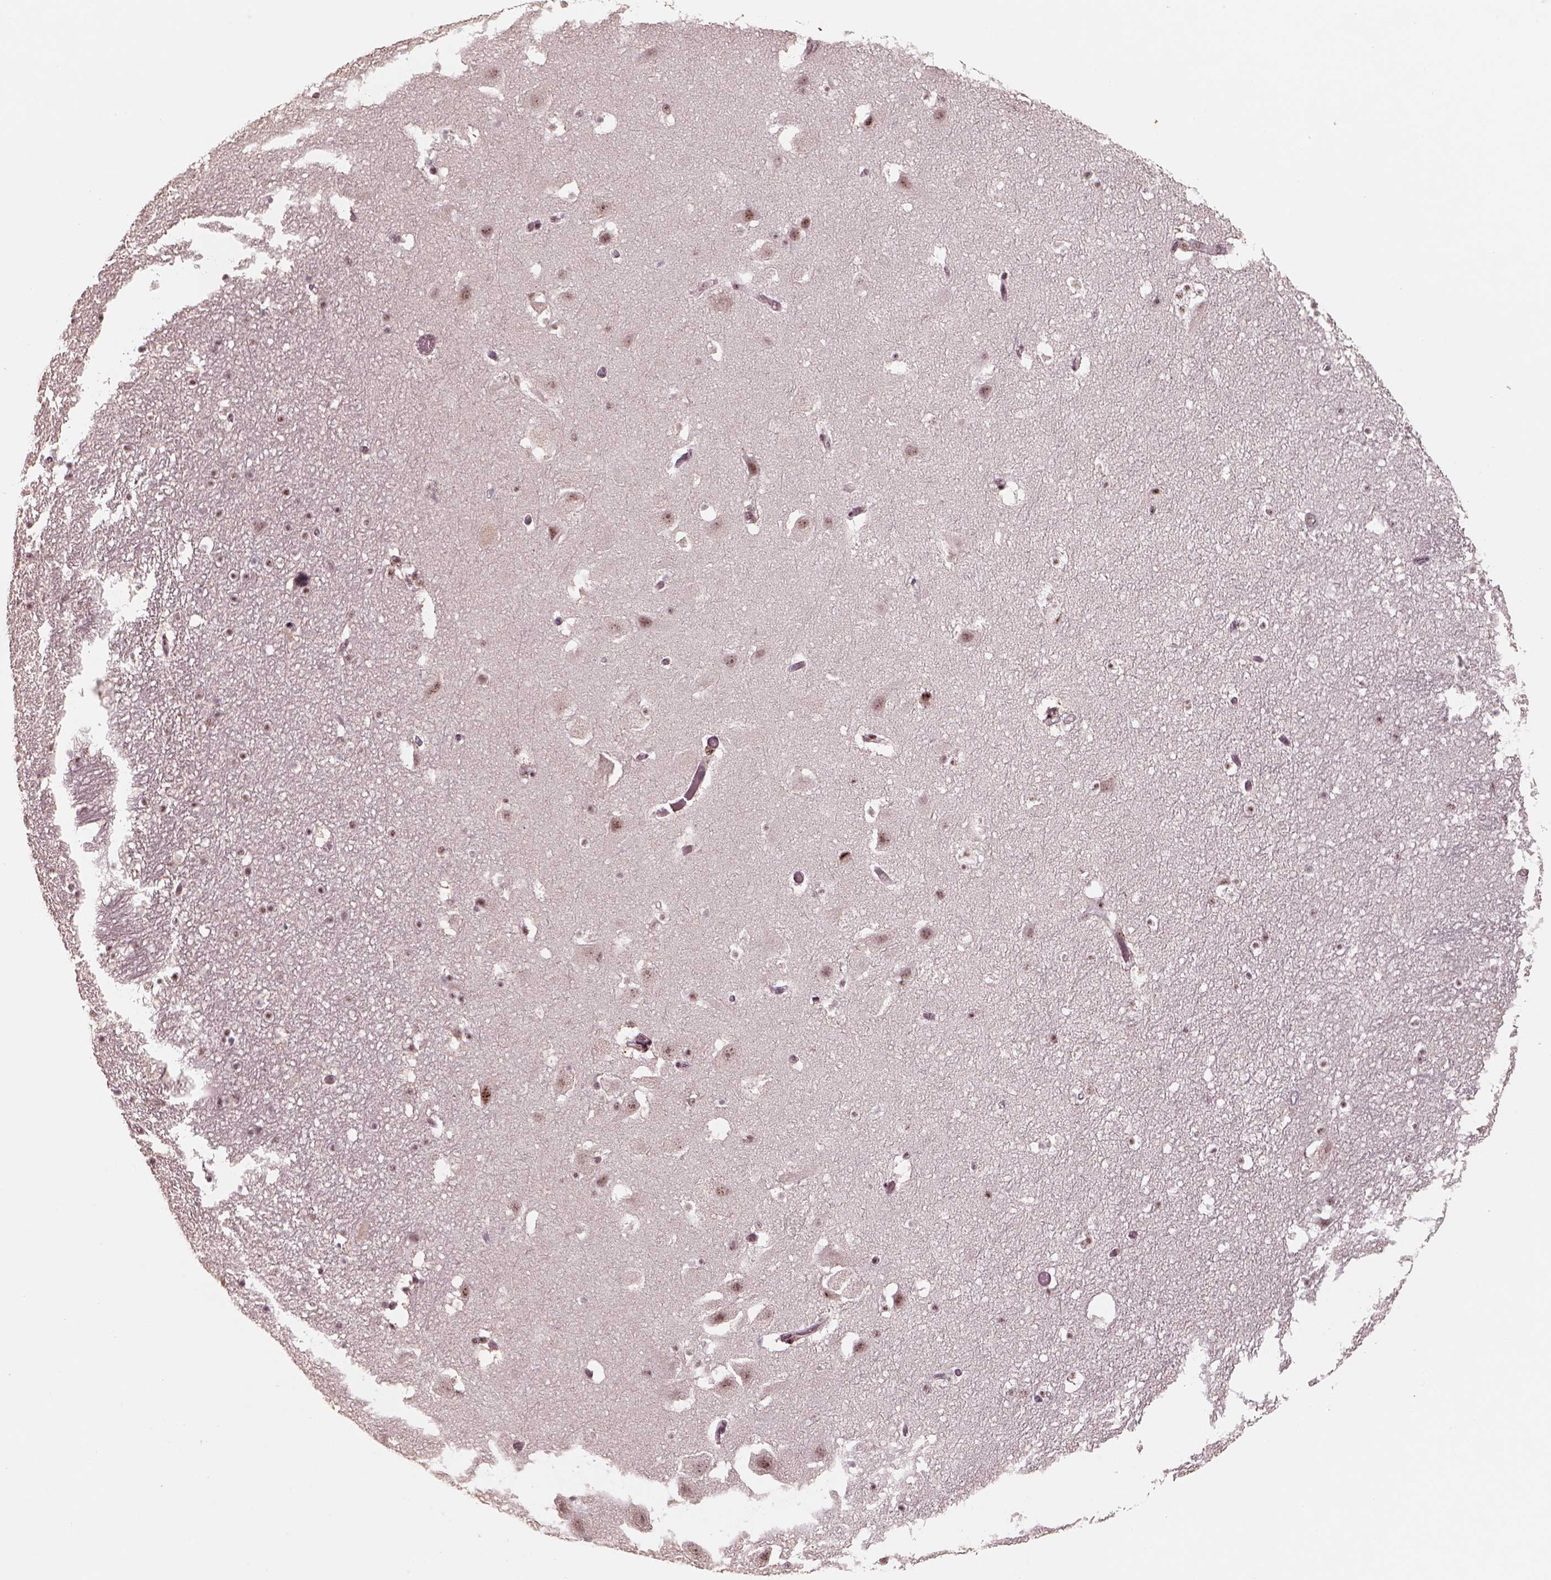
{"staining": {"intensity": "moderate", "quantity": "25%-75%", "location": "nuclear"}, "tissue": "hippocampus", "cell_type": "Glial cells", "image_type": "normal", "snomed": [{"axis": "morphology", "description": "Normal tissue, NOS"}, {"axis": "topography", "description": "Hippocampus"}], "caption": "Moderate nuclear expression is seen in about 25%-75% of glial cells in unremarkable hippocampus.", "gene": "ATXN7L3", "patient": {"sex": "male", "age": 26}}